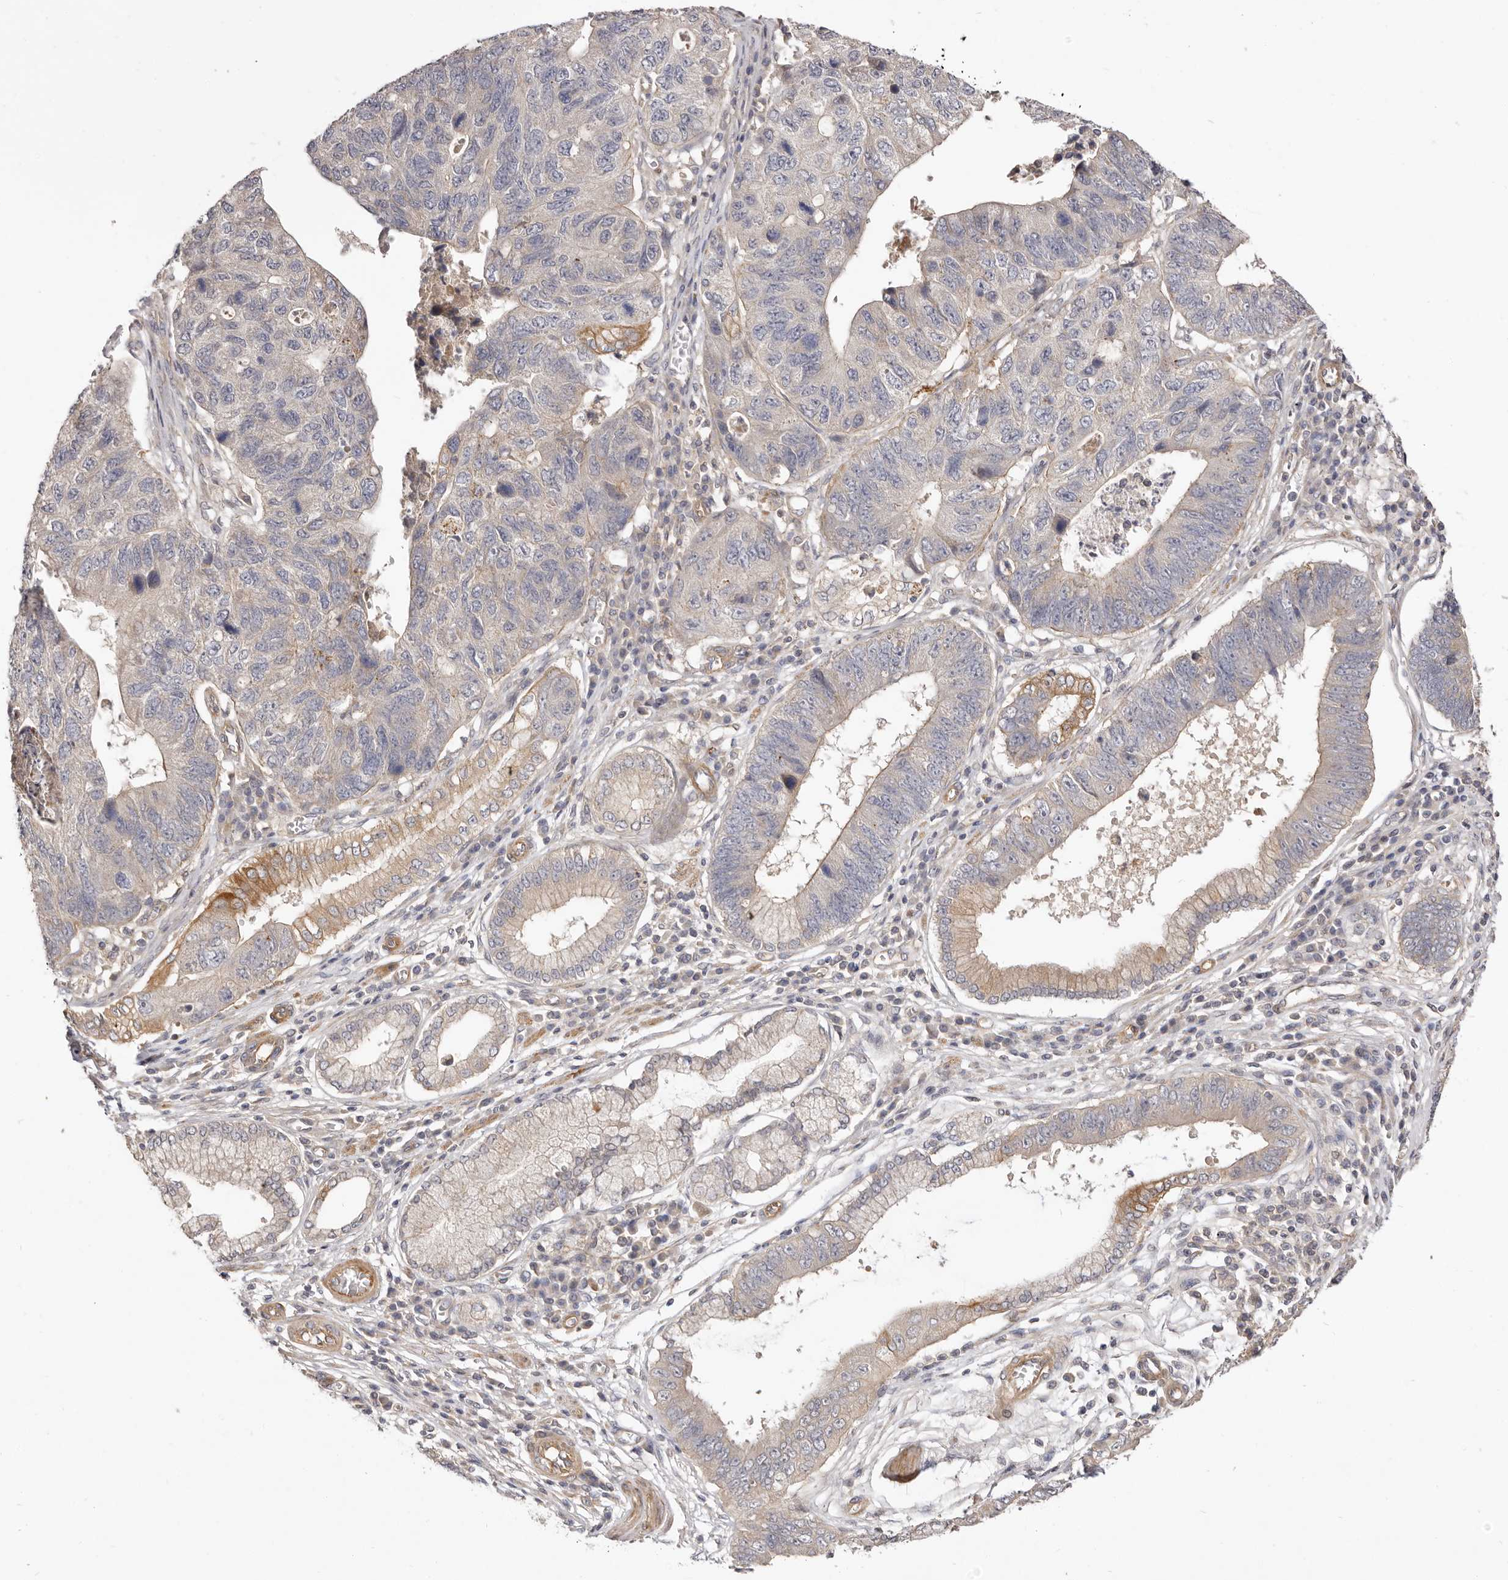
{"staining": {"intensity": "moderate", "quantity": "<25%", "location": "cytoplasmic/membranous"}, "tissue": "stomach cancer", "cell_type": "Tumor cells", "image_type": "cancer", "snomed": [{"axis": "morphology", "description": "Adenocarcinoma, NOS"}, {"axis": "topography", "description": "Stomach"}], "caption": "The immunohistochemical stain shows moderate cytoplasmic/membranous positivity in tumor cells of stomach adenocarcinoma tissue.", "gene": "ADAMTS9", "patient": {"sex": "male", "age": 59}}